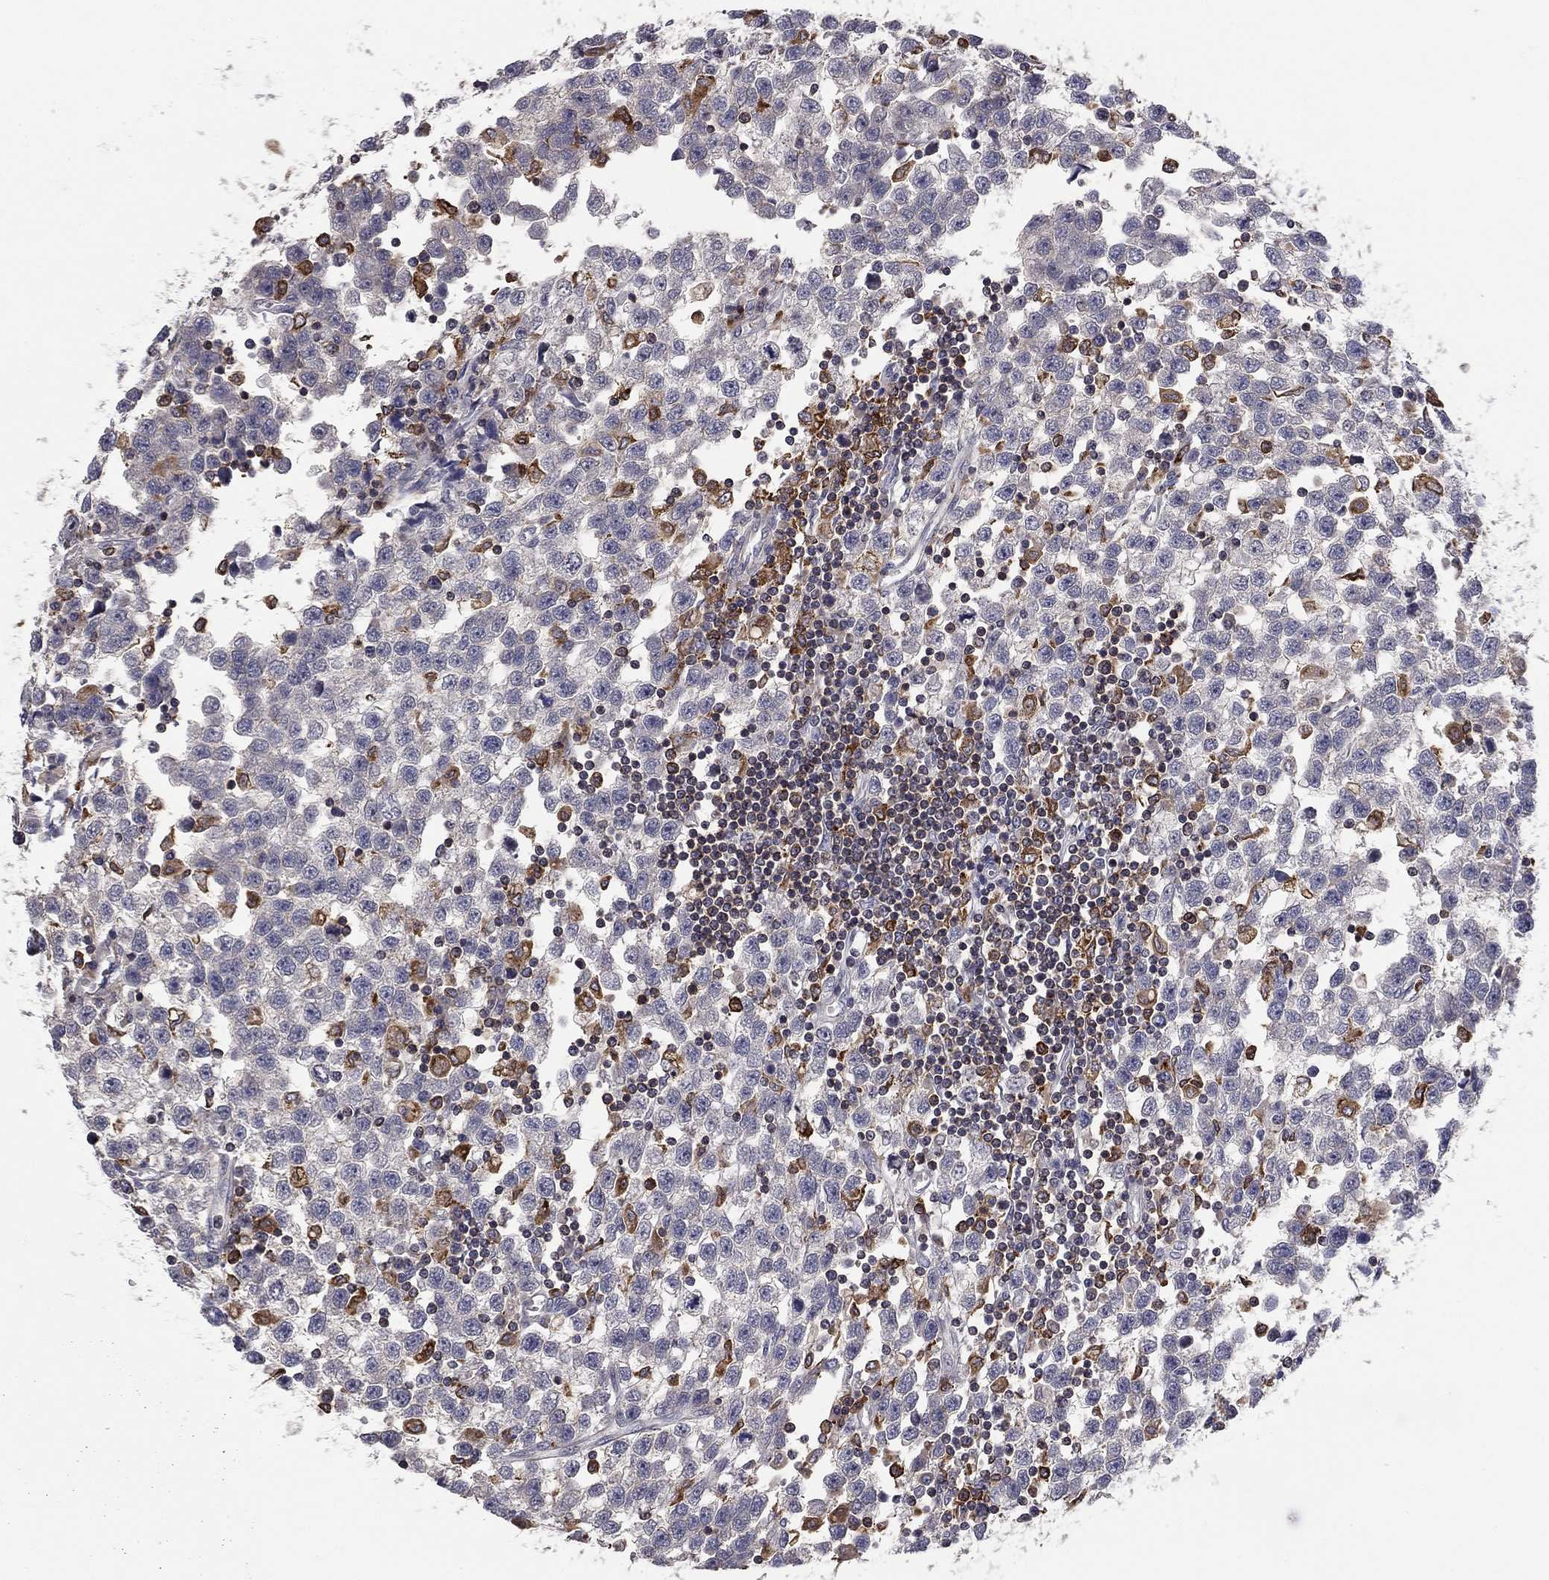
{"staining": {"intensity": "negative", "quantity": "none", "location": "none"}, "tissue": "testis cancer", "cell_type": "Tumor cells", "image_type": "cancer", "snomed": [{"axis": "morphology", "description": "Seminoma, NOS"}, {"axis": "topography", "description": "Testis"}], "caption": "Testis seminoma was stained to show a protein in brown. There is no significant positivity in tumor cells.", "gene": "PLCB2", "patient": {"sex": "male", "age": 34}}